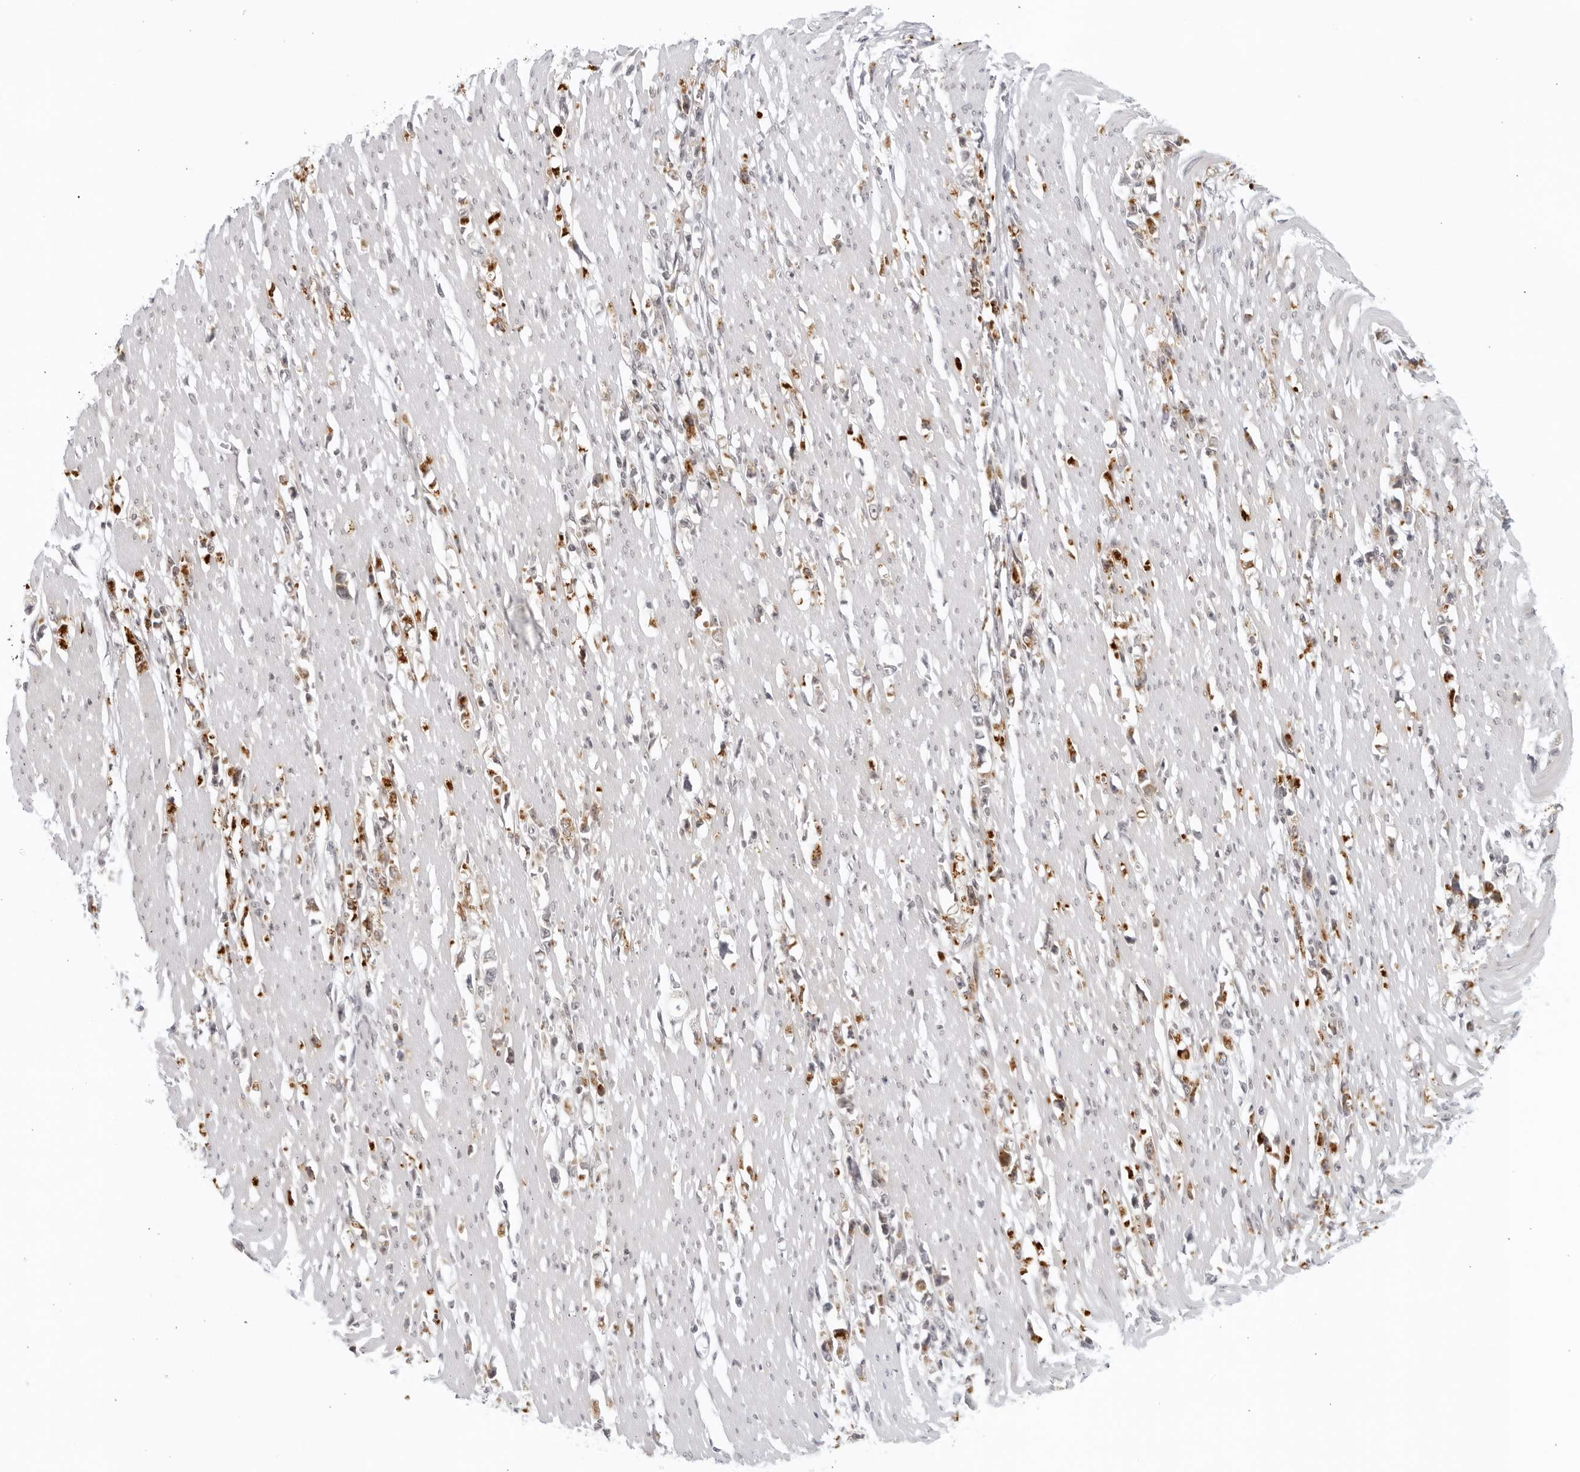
{"staining": {"intensity": "moderate", "quantity": "25%-75%", "location": "cytoplasmic/membranous,nuclear"}, "tissue": "stomach cancer", "cell_type": "Tumor cells", "image_type": "cancer", "snomed": [{"axis": "morphology", "description": "Adenocarcinoma, NOS"}, {"axis": "topography", "description": "Stomach"}], "caption": "IHC micrograph of neoplastic tissue: stomach cancer stained using immunohistochemistry (IHC) demonstrates medium levels of moderate protein expression localized specifically in the cytoplasmic/membranous and nuclear of tumor cells, appearing as a cytoplasmic/membranous and nuclear brown color.", "gene": "RAB11FIP3", "patient": {"sex": "female", "age": 59}}